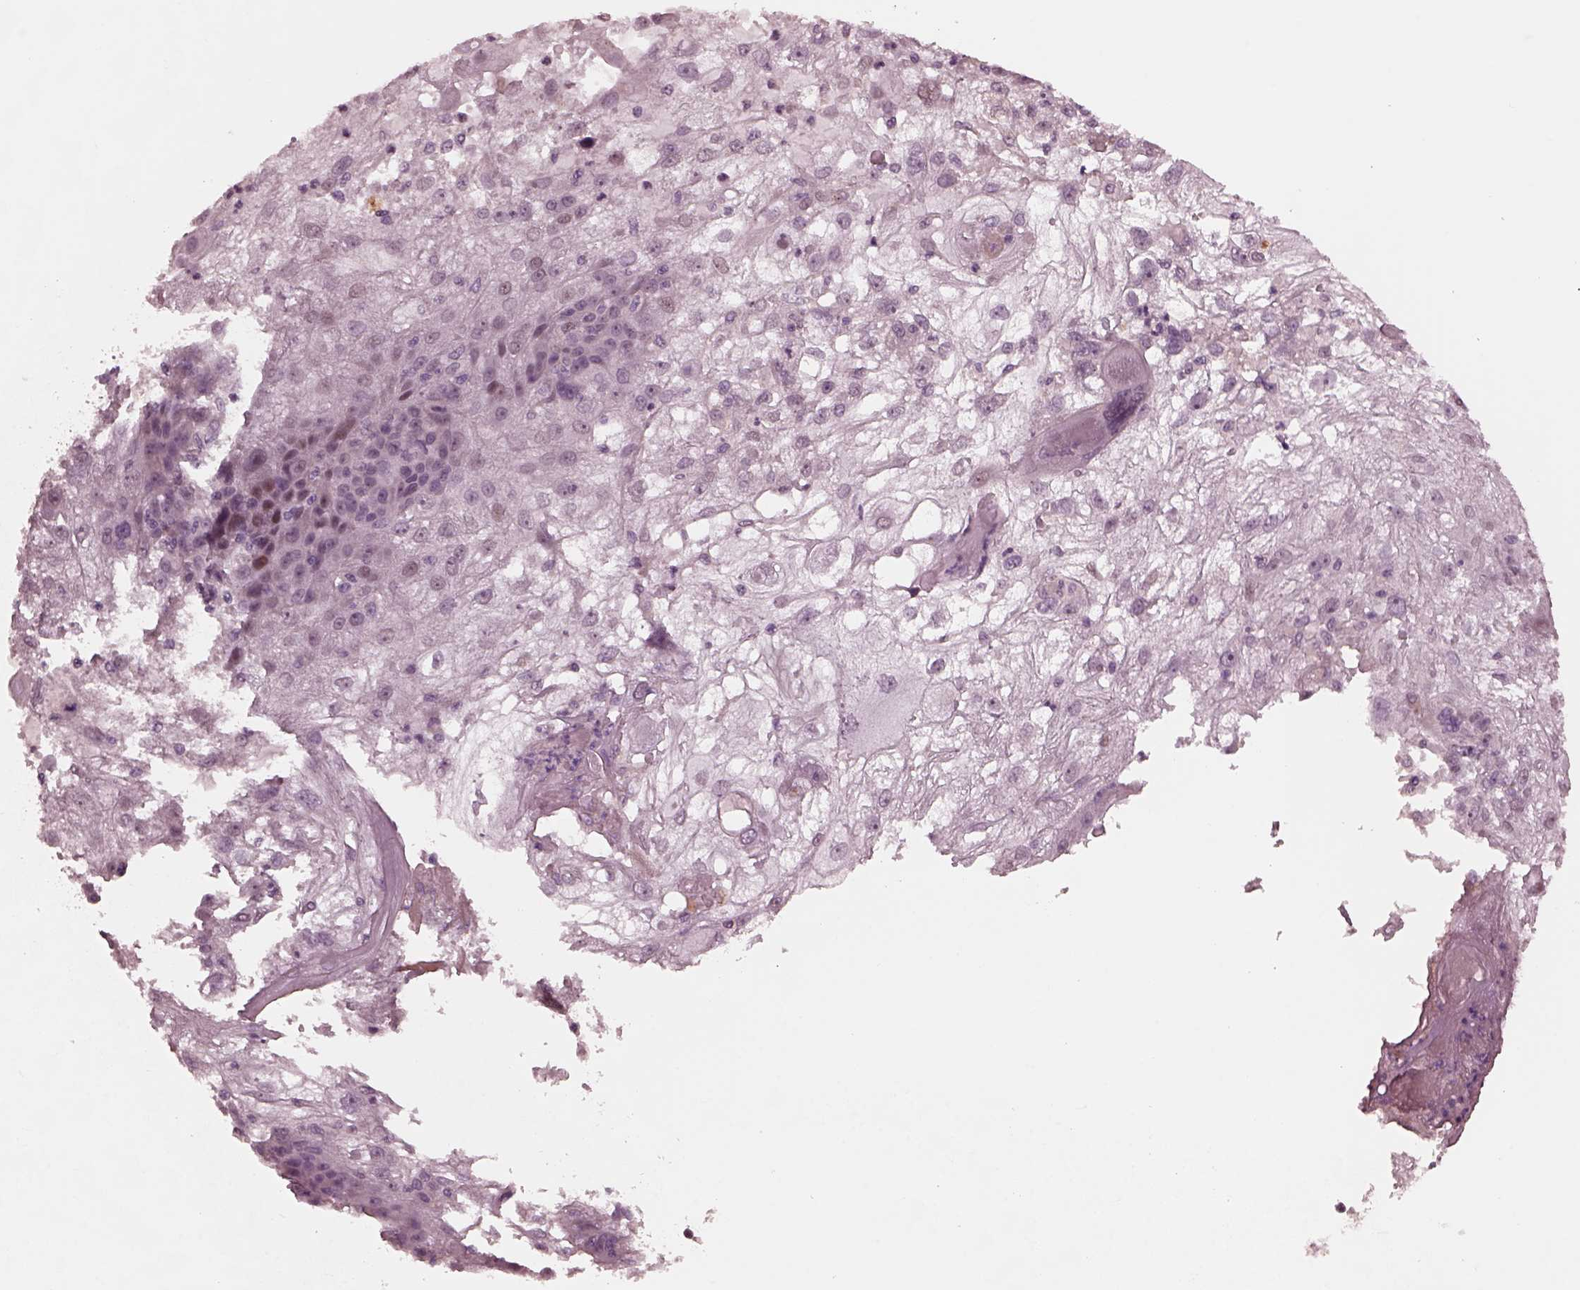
{"staining": {"intensity": "negative", "quantity": "none", "location": "none"}, "tissue": "skin cancer", "cell_type": "Tumor cells", "image_type": "cancer", "snomed": [{"axis": "morphology", "description": "Normal tissue, NOS"}, {"axis": "morphology", "description": "Squamous cell carcinoma, NOS"}, {"axis": "topography", "description": "Skin"}], "caption": "DAB (3,3'-diaminobenzidine) immunohistochemical staining of squamous cell carcinoma (skin) reveals no significant positivity in tumor cells.", "gene": "KIF6", "patient": {"sex": "female", "age": 83}}